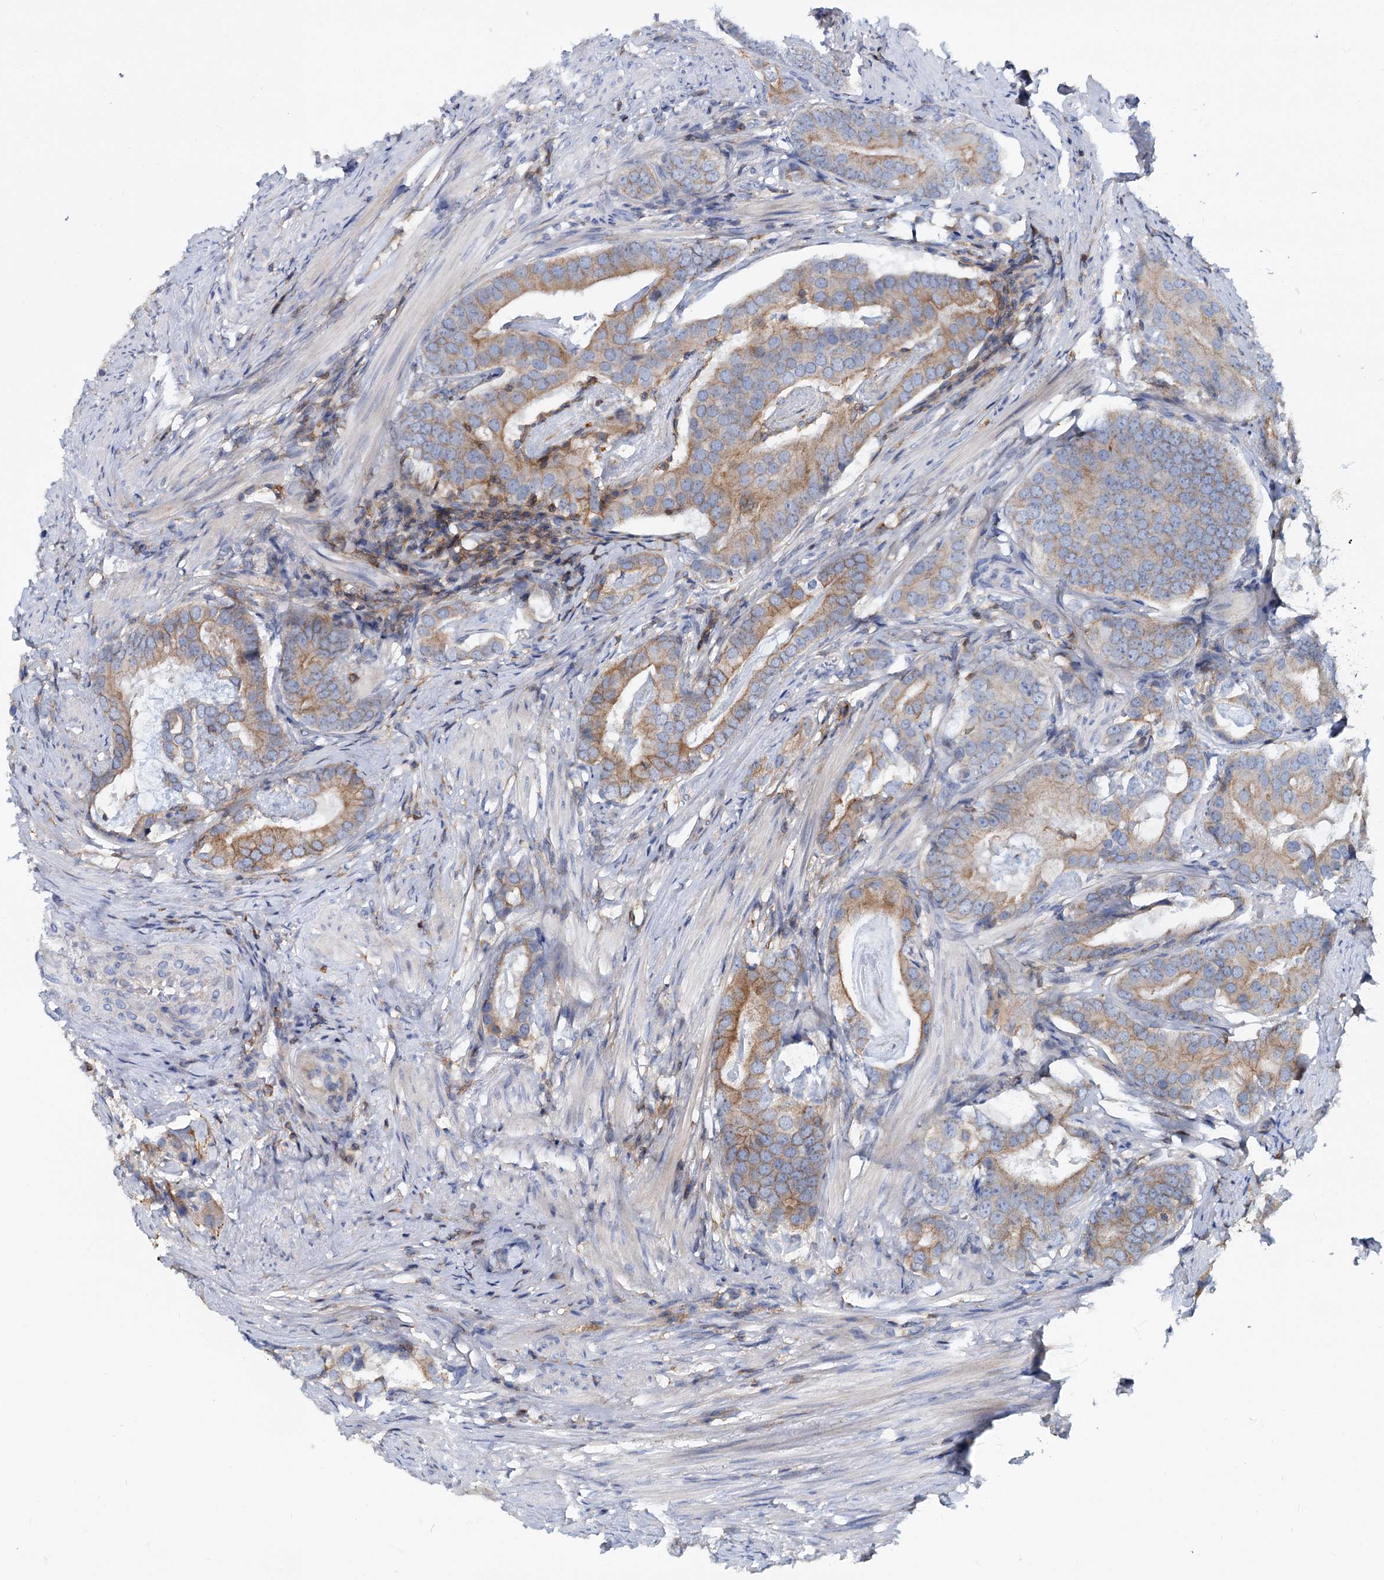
{"staining": {"intensity": "moderate", "quantity": ">75%", "location": "cytoplasmic/membranous"}, "tissue": "prostate cancer", "cell_type": "Tumor cells", "image_type": "cancer", "snomed": [{"axis": "morphology", "description": "Adenocarcinoma, Low grade"}, {"axis": "topography", "description": "Prostate"}], "caption": "The image exhibits a brown stain indicating the presence of a protein in the cytoplasmic/membranous of tumor cells in prostate cancer.", "gene": "LRCH4", "patient": {"sex": "male", "age": 71}}